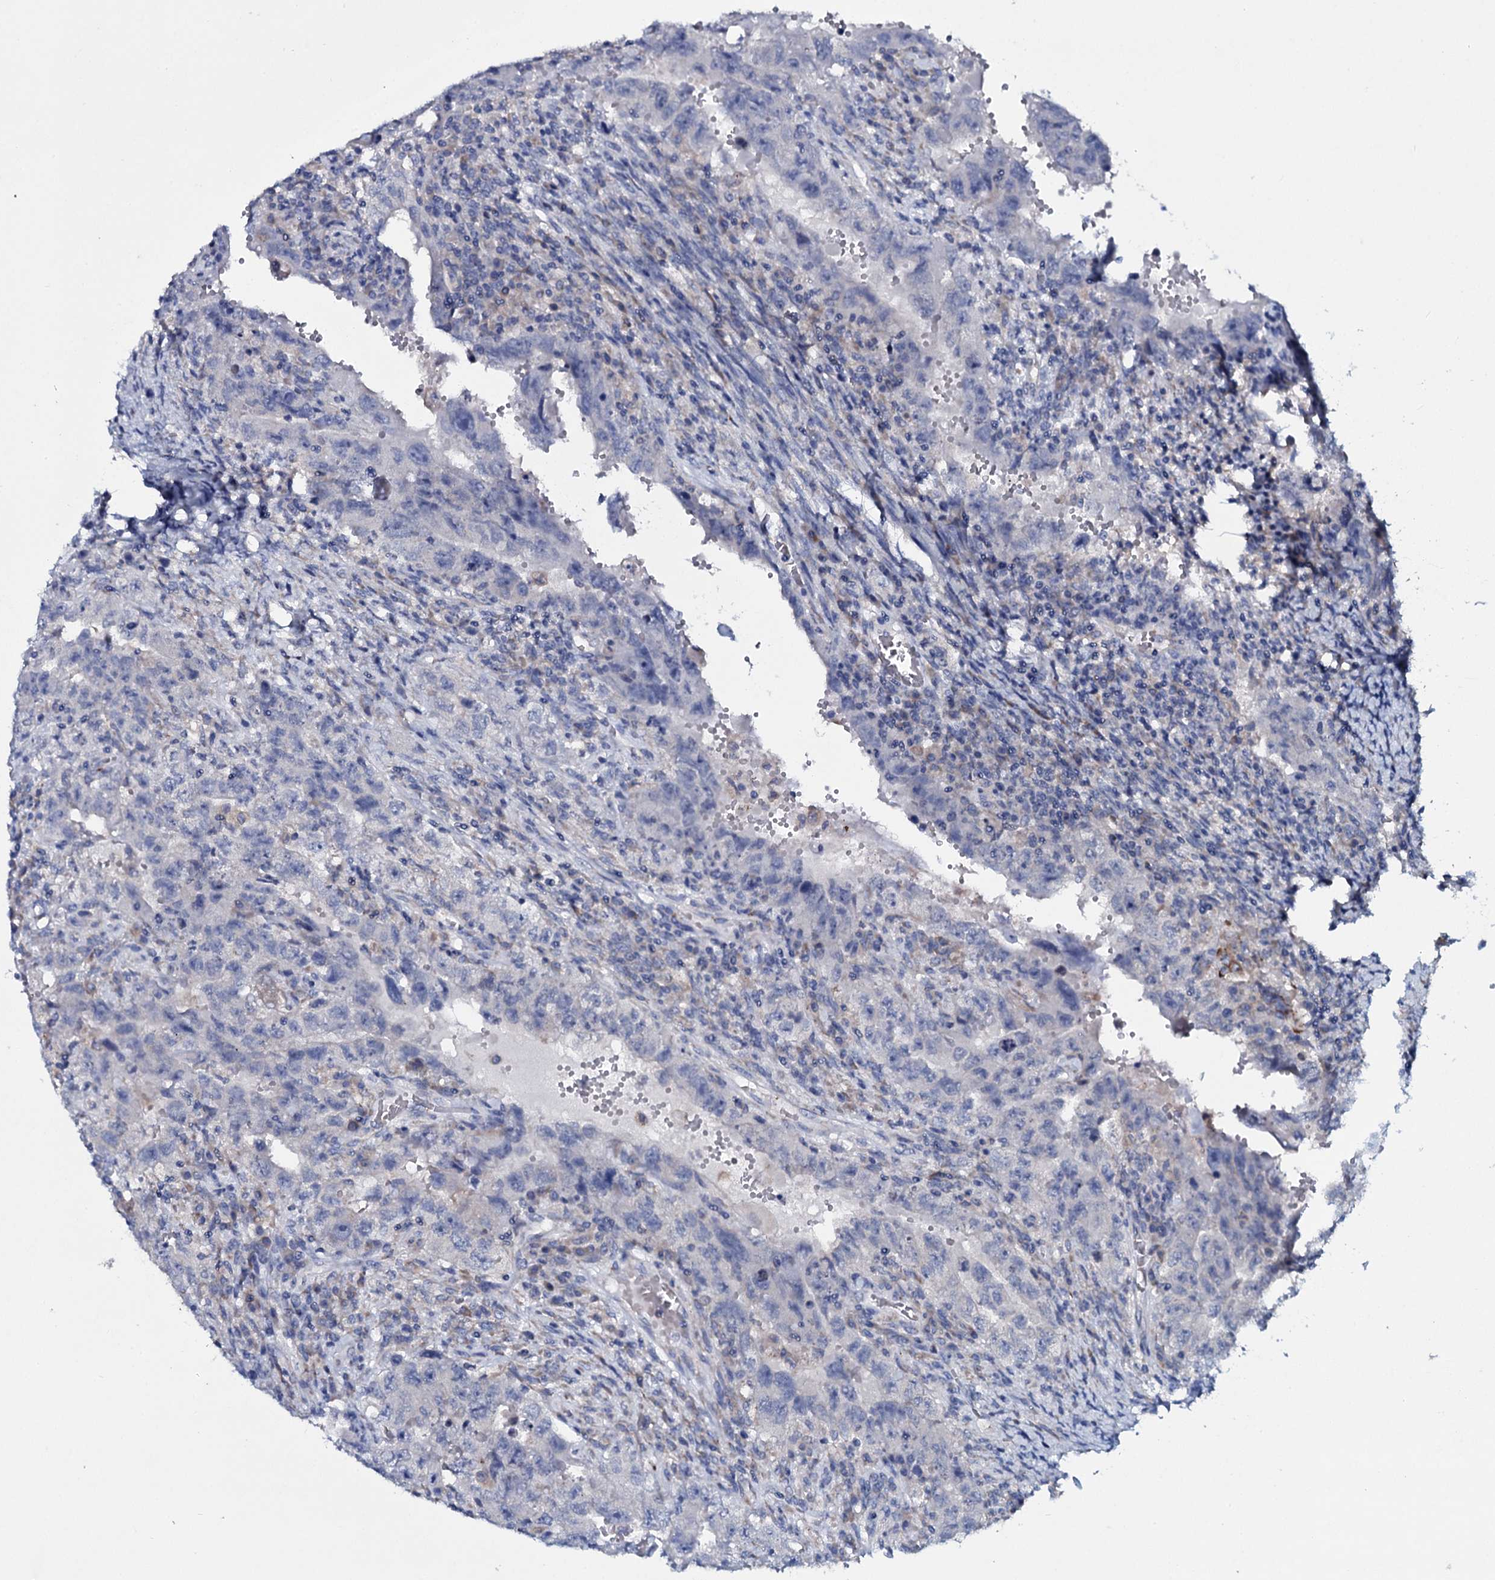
{"staining": {"intensity": "negative", "quantity": "none", "location": "none"}, "tissue": "testis cancer", "cell_type": "Tumor cells", "image_type": "cancer", "snomed": [{"axis": "morphology", "description": "Carcinoma, Embryonal, NOS"}, {"axis": "topography", "description": "Testis"}], "caption": "Immunohistochemistry photomicrograph of neoplastic tissue: human testis embryonal carcinoma stained with DAB displays no significant protein expression in tumor cells. The staining was performed using DAB to visualize the protein expression in brown, while the nuclei were stained in blue with hematoxylin (Magnification: 20x).", "gene": "TPGS2", "patient": {"sex": "male", "age": 26}}